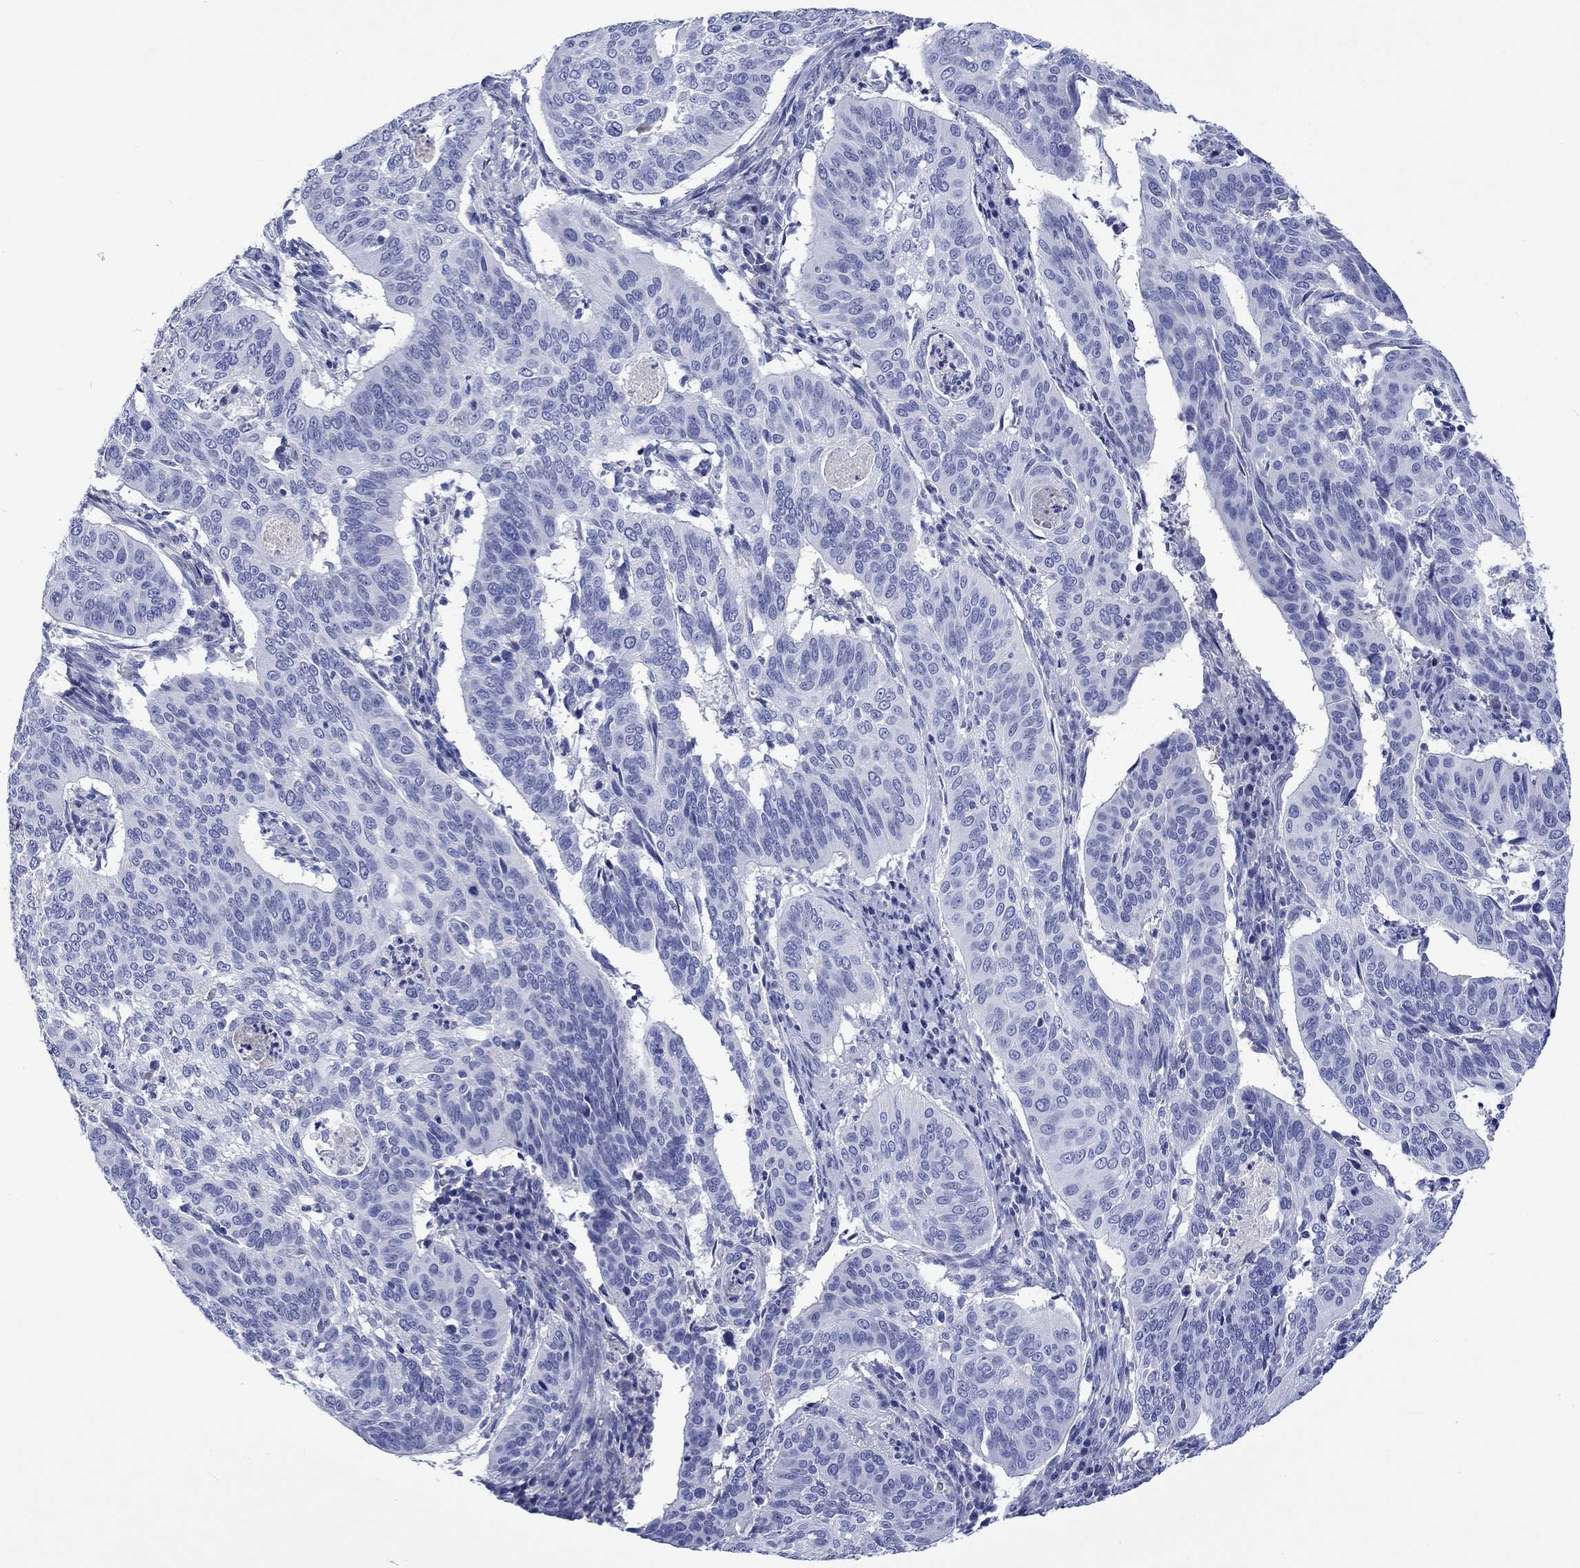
{"staining": {"intensity": "negative", "quantity": "none", "location": "none"}, "tissue": "cervical cancer", "cell_type": "Tumor cells", "image_type": "cancer", "snomed": [{"axis": "morphology", "description": "Normal tissue, NOS"}, {"axis": "morphology", "description": "Squamous cell carcinoma, NOS"}, {"axis": "topography", "description": "Cervix"}], "caption": "The histopathology image displays no significant positivity in tumor cells of cervical squamous cell carcinoma.", "gene": "CACNG3", "patient": {"sex": "female", "age": 39}}